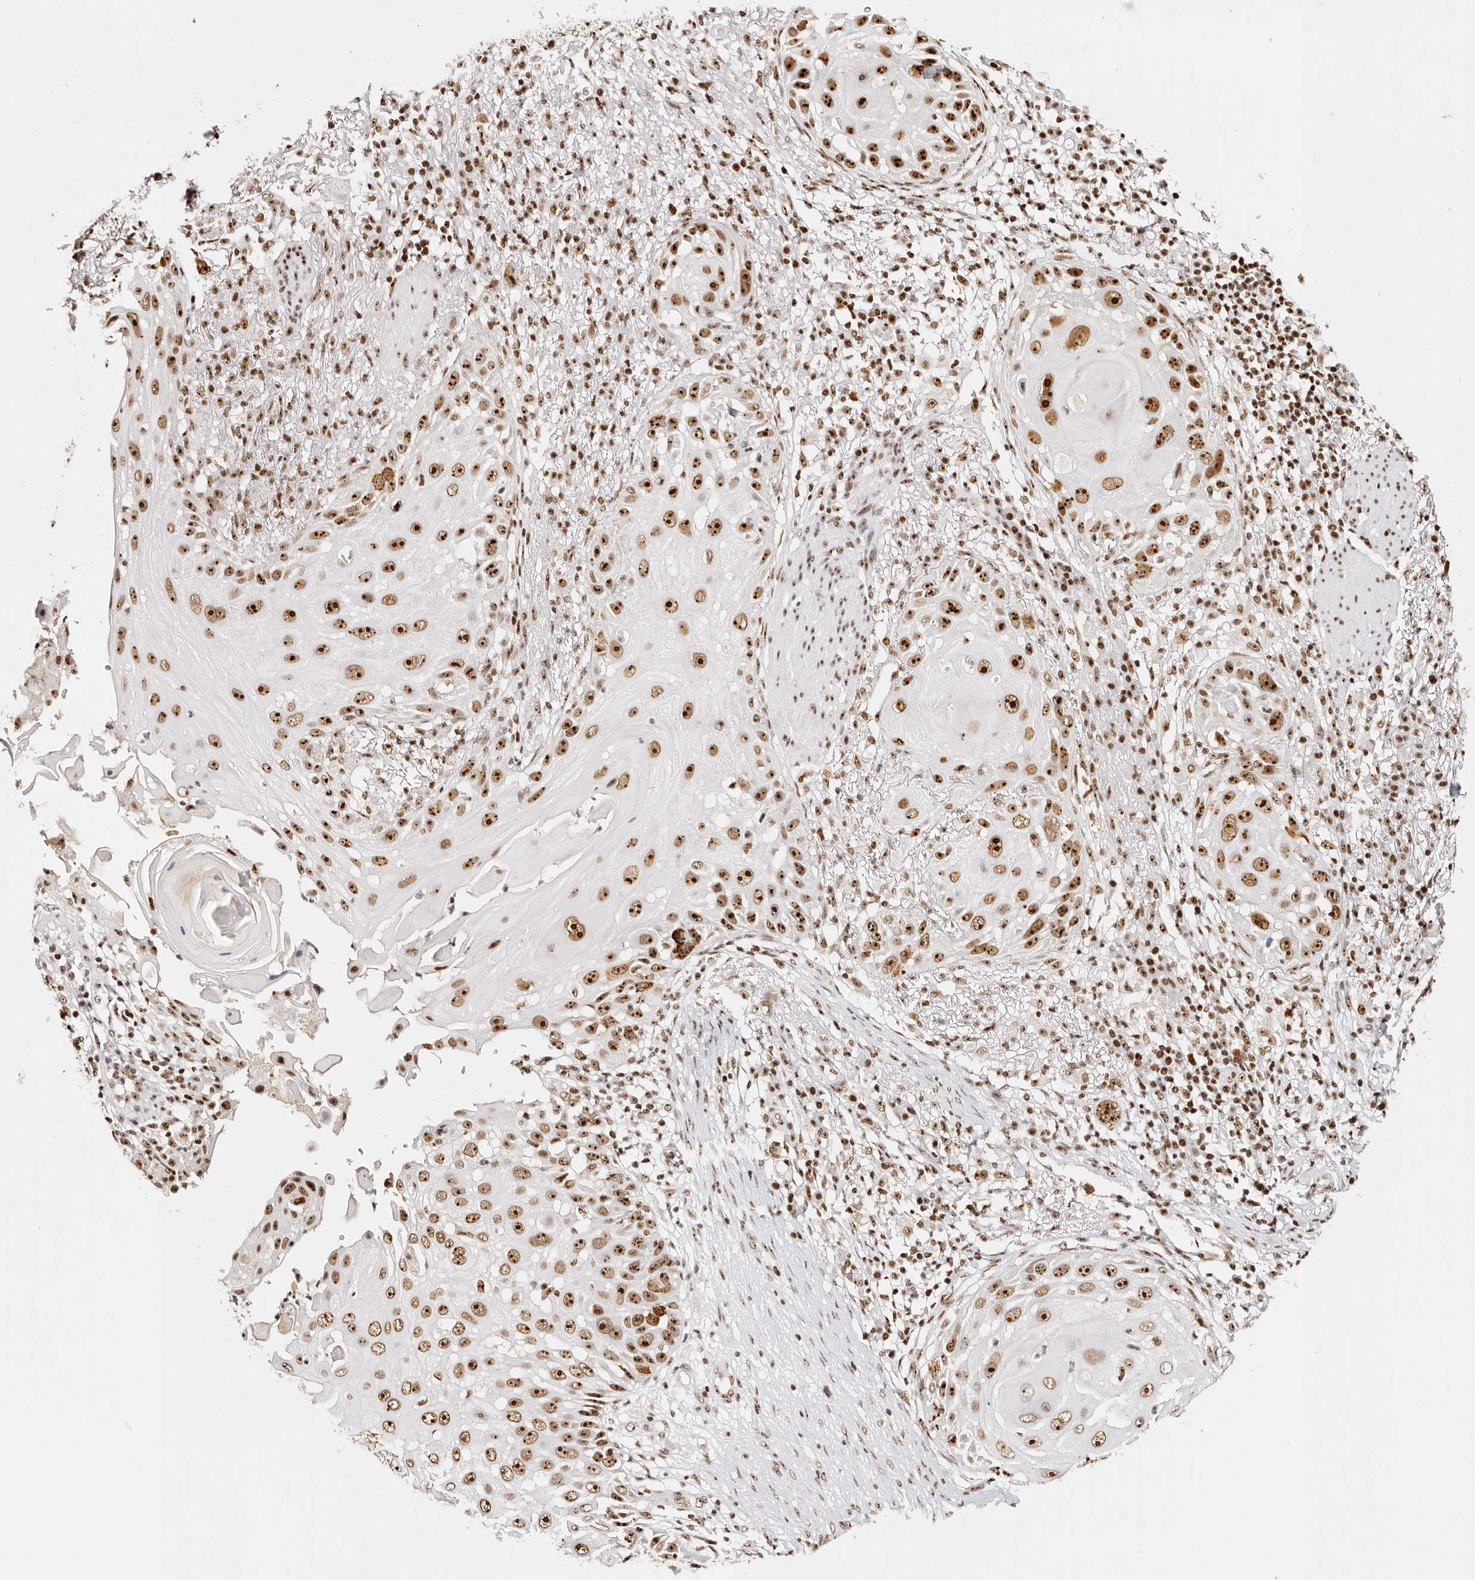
{"staining": {"intensity": "strong", "quantity": ">75%", "location": "nuclear"}, "tissue": "skin cancer", "cell_type": "Tumor cells", "image_type": "cancer", "snomed": [{"axis": "morphology", "description": "Squamous cell carcinoma, NOS"}, {"axis": "topography", "description": "Skin"}], "caption": "Skin squamous cell carcinoma tissue shows strong nuclear staining in approximately >75% of tumor cells, visualized by immunohistochemistry. (brown staining indicates protein expression, while blue staining denotes nuclei).", "gene": "IQGAP3", "patient": {"sex": "female", "age": 44}}